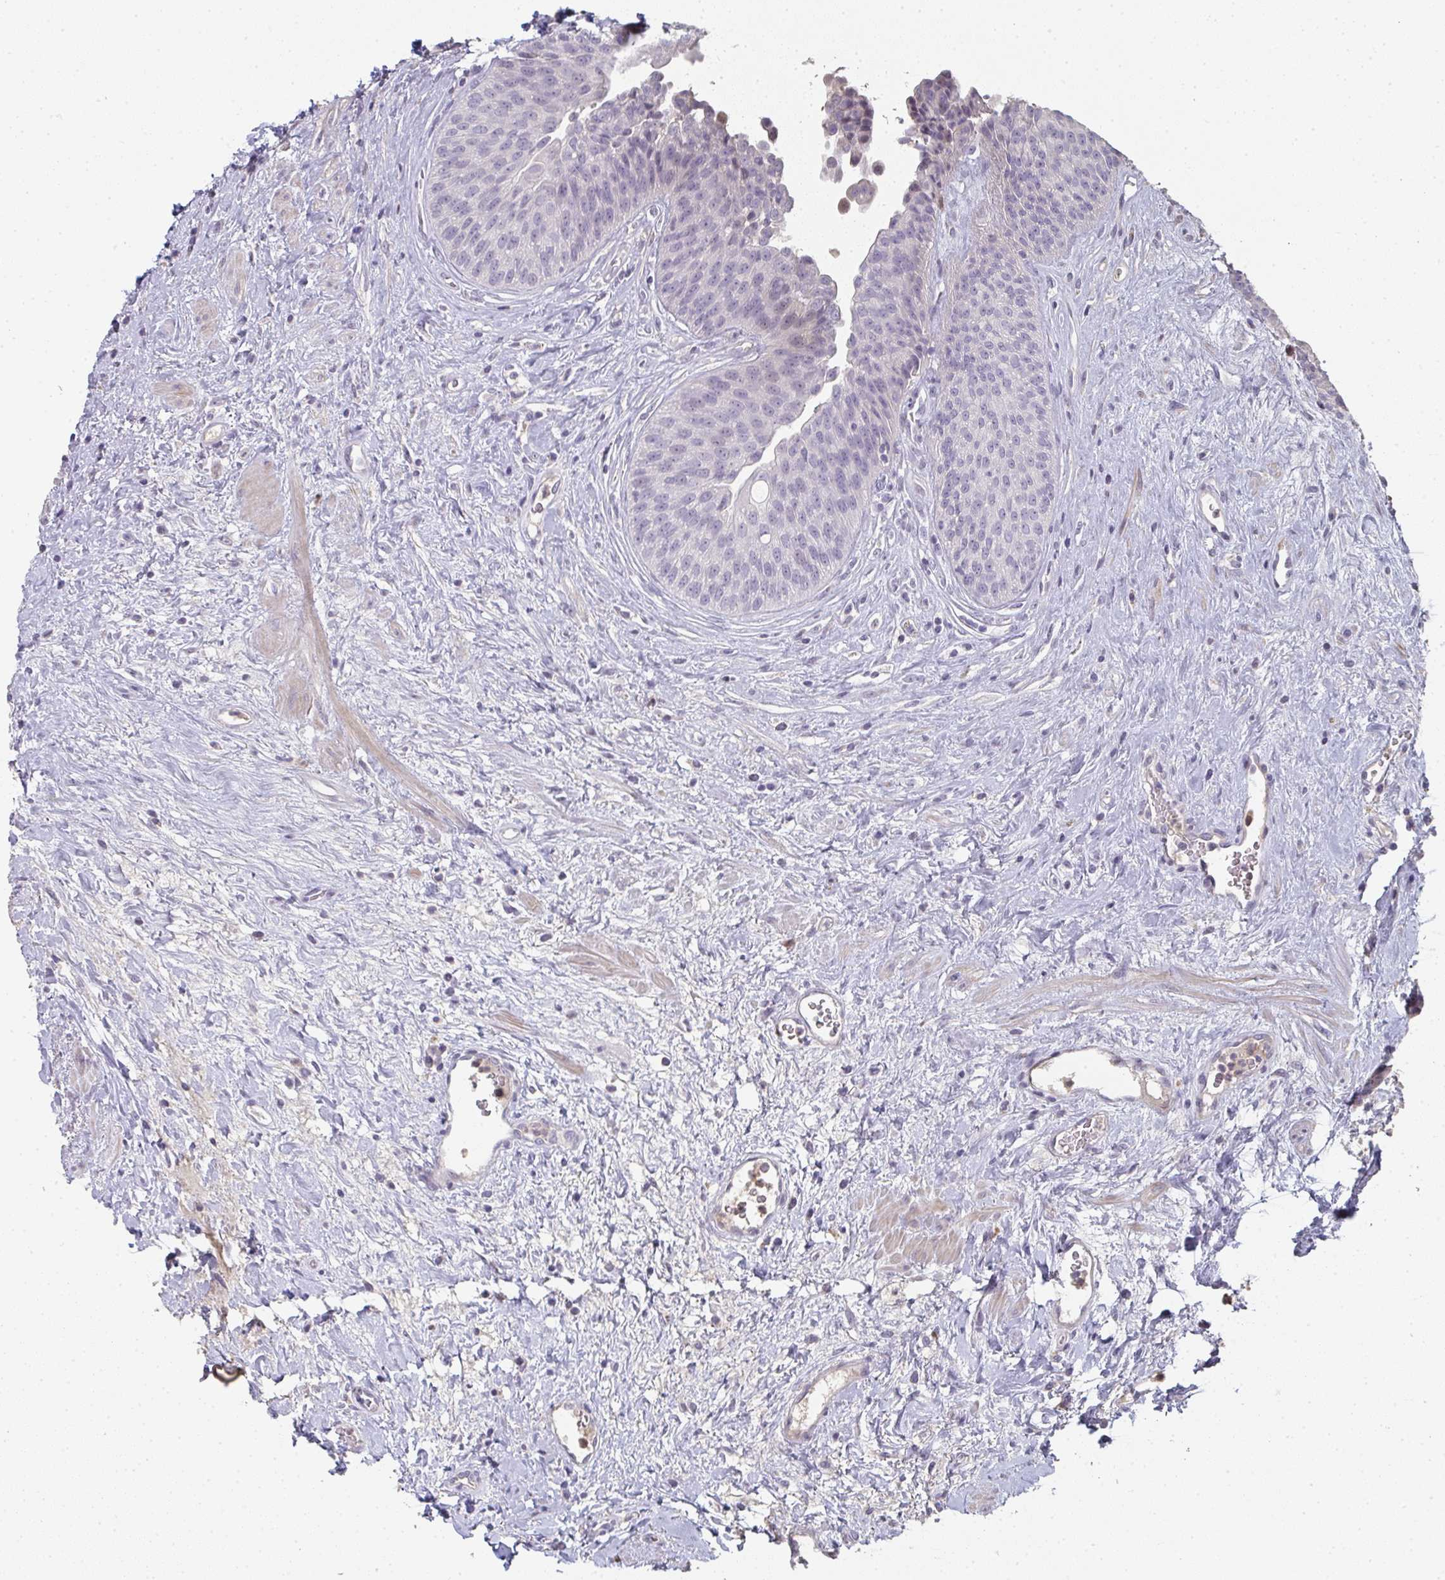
{"staining": {"intensity": "negative", "quantity": "none", "location": "none"}, "tissue": "urinary bladder", "cell_type": "Urothelial cells", "image_type": "normal", "snomed": [{"axis": "morphology", "description": "Normal tissue, NOS"}, {"axis": "topography", "description": "Urinary bladder"}], "caption": "Immunohistochemical staining of benign human urinary bladder exhibits no significant positivity in urothelial cells.", "gene": "A1CF", "patient": {"sex": "female", "age": 56}}